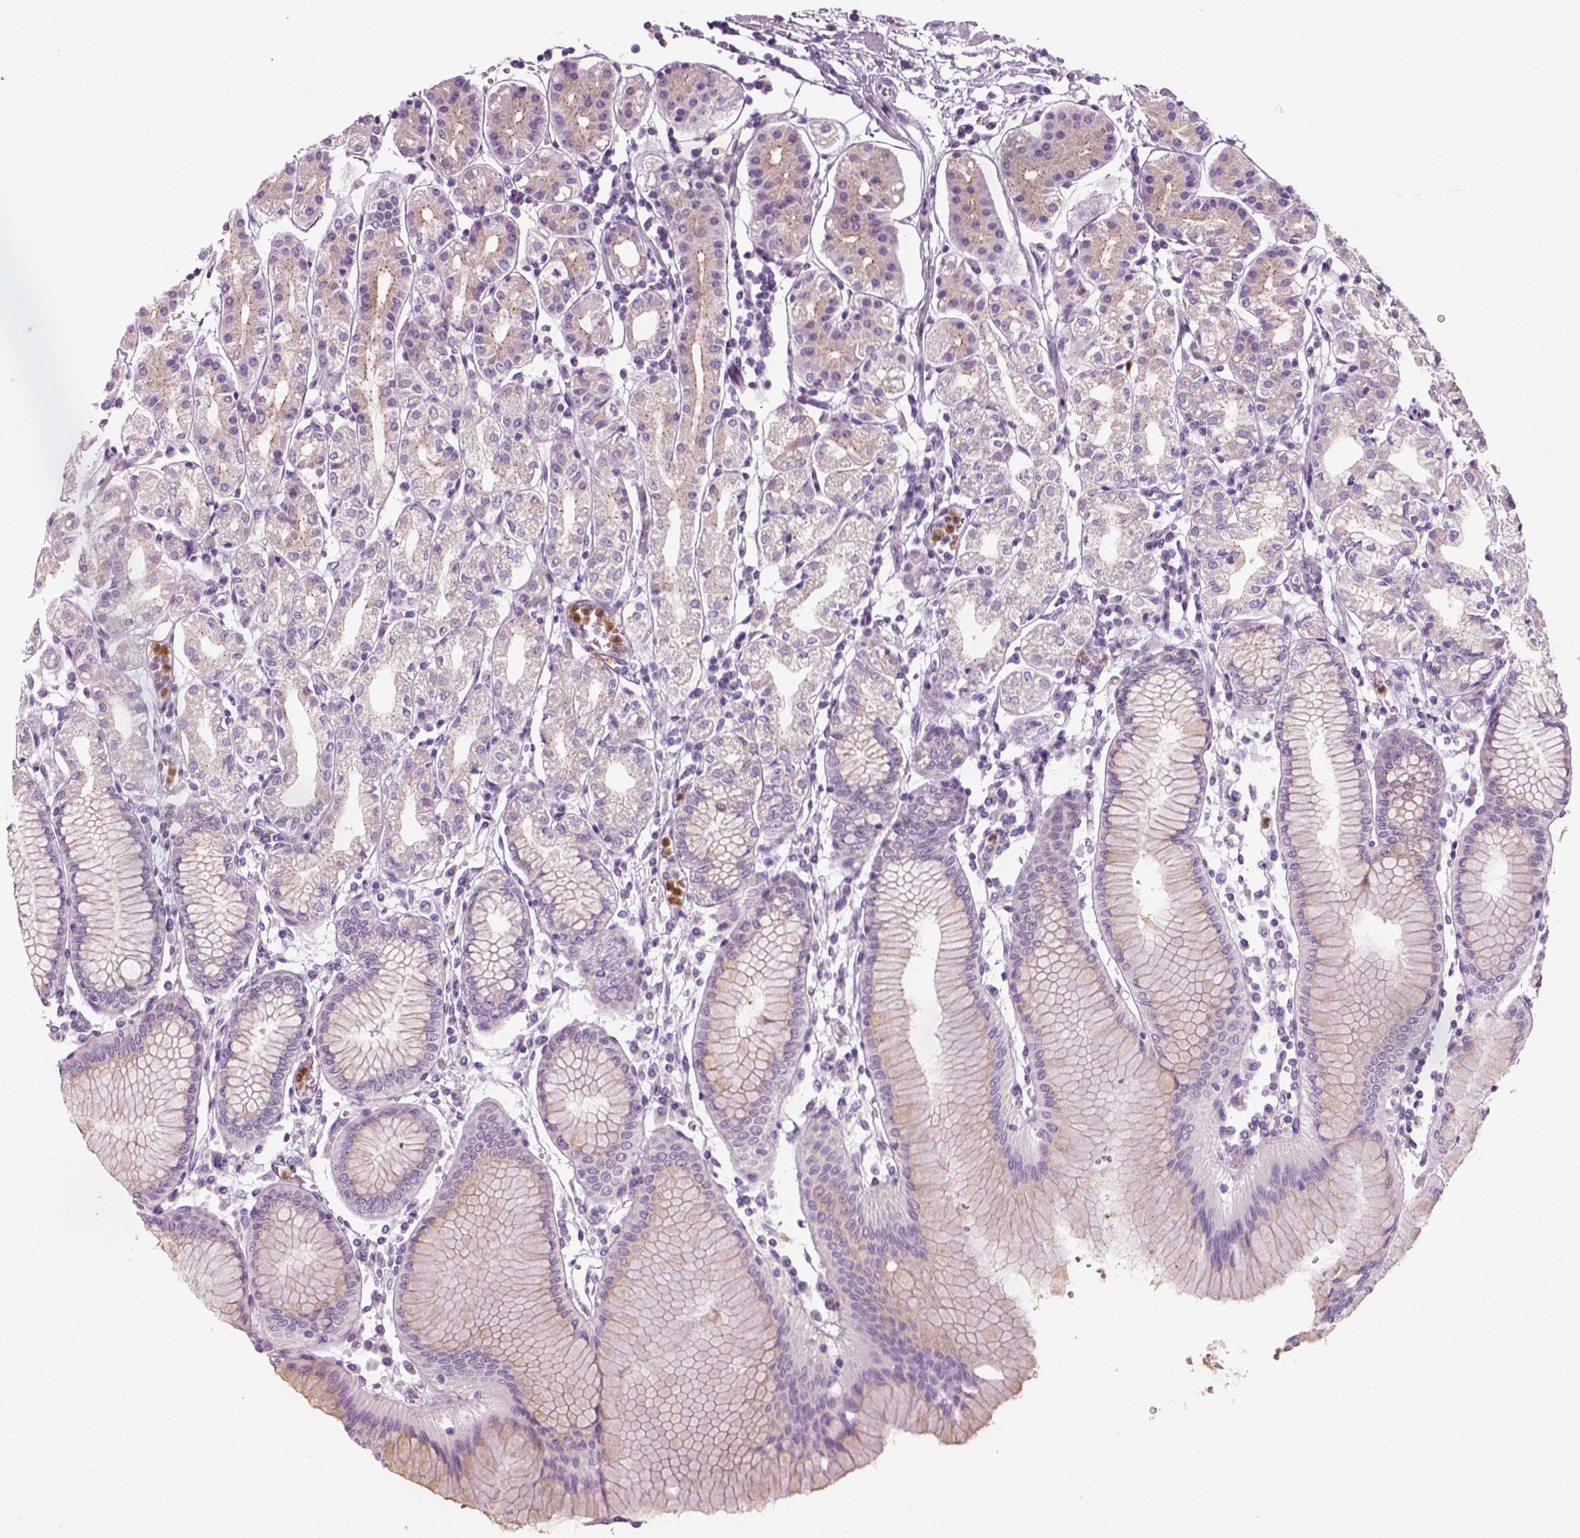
{"staining": {"intensity": "negative", "quantity": "none", "location": "none"}, "tissue": "stomach", "cell_type": "Glandular cells", "image_type": "normal", "snomed": [{"axis": "morphology", "description": "Normal tissue, NOS"}, {"axis": "topography", "description": "Skeletal muscle"}, {"axis": "topography", "description": "Stomach"}], "caption": "Immunohistochemistry (IHC) image of unremarkable stomach stained for a protein (brown), which demonstrates no expression in glandular cells. Brightfield microscopy of IHC stained with DAB (brown) and hematoxylin (blue), captured at high magnification.", "gene": "IL4", "patient": {"sex": "female", "age": 57}}